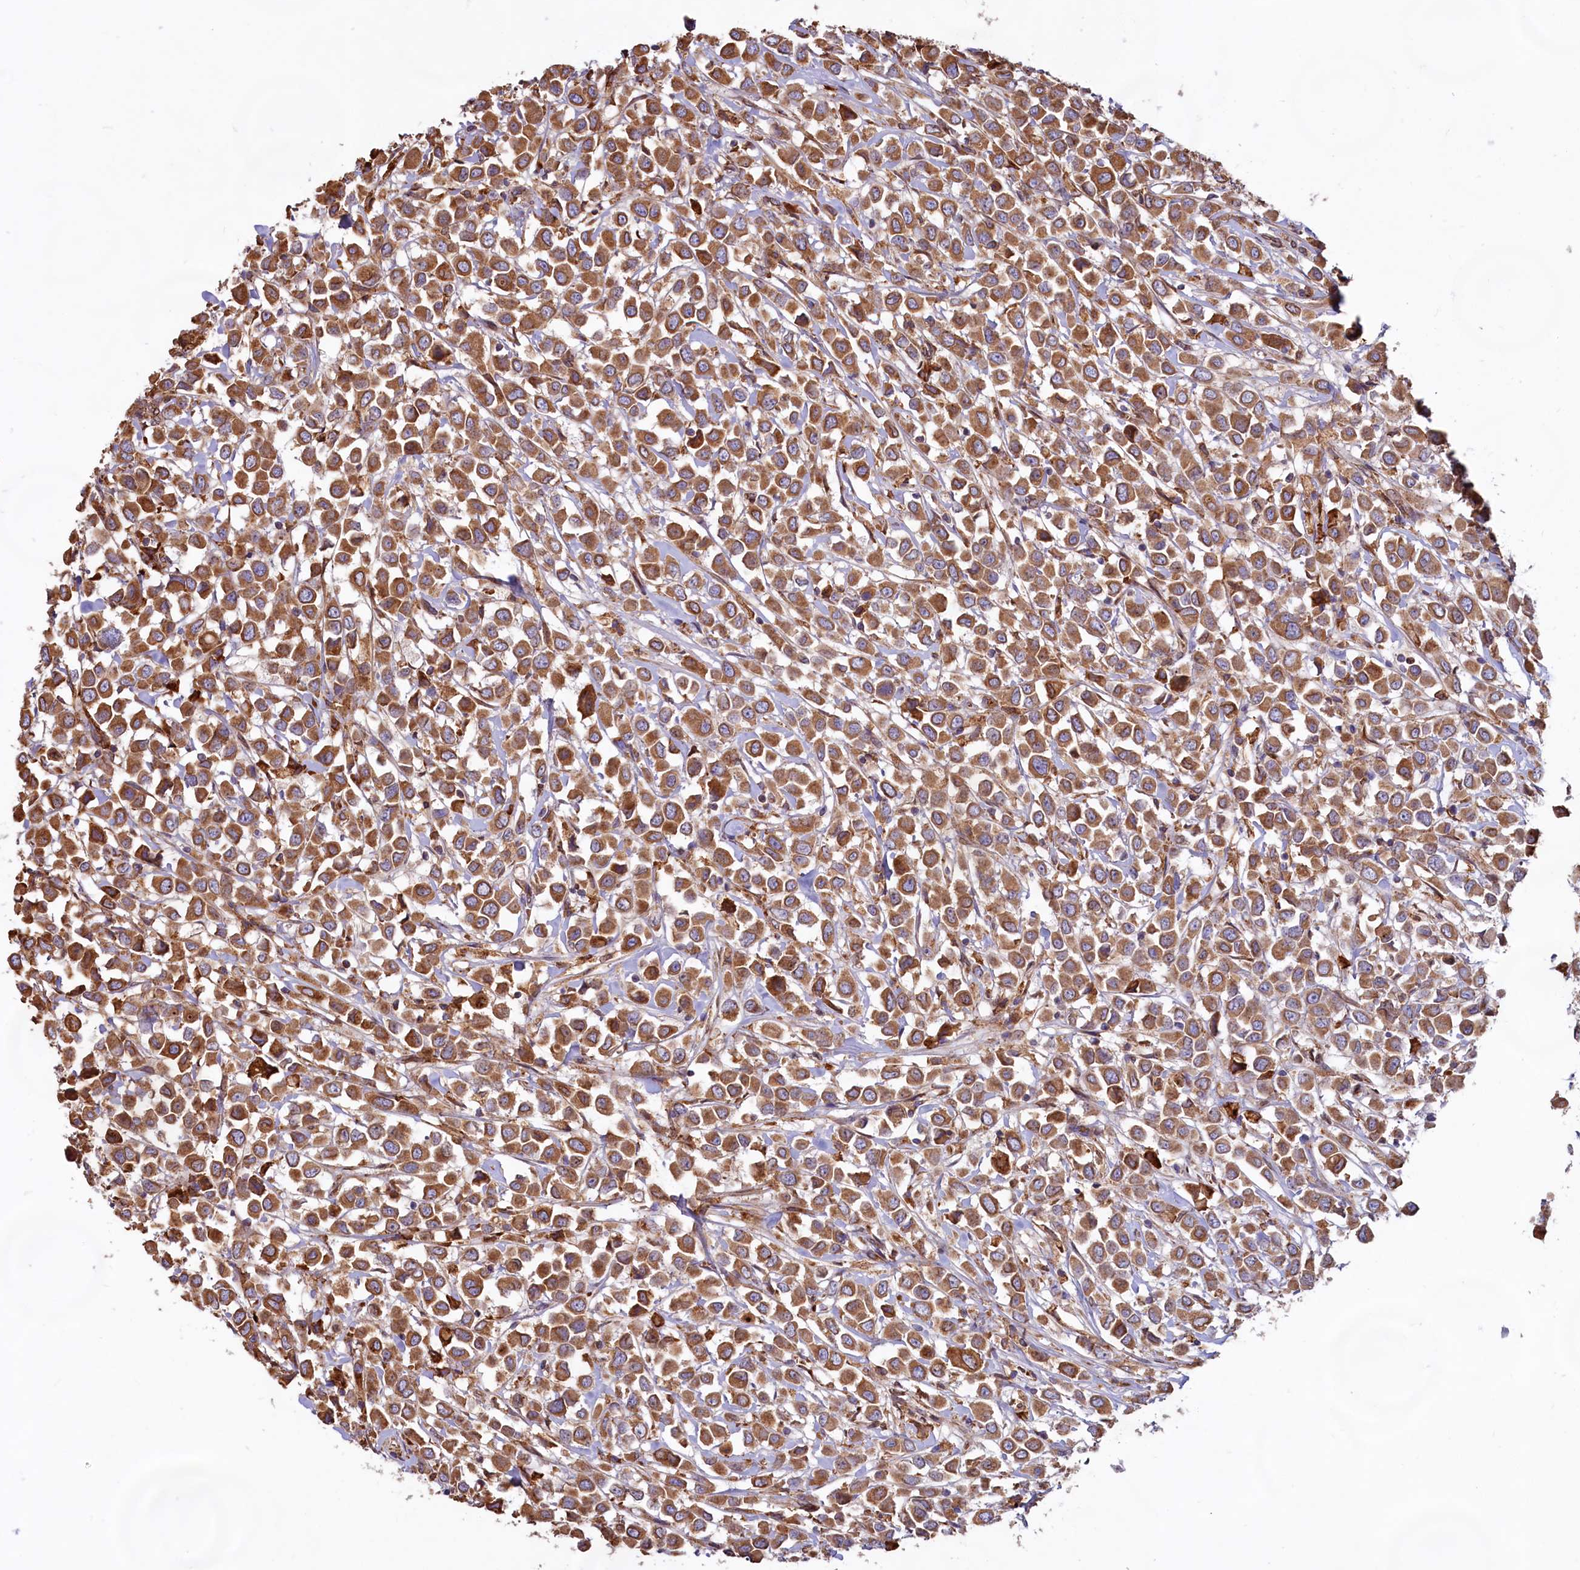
{"staining": {"intensity": "strong", "quantity": ">75%", "location": "cytoplasmic/membranous"}, "tissue": "breast cancer", "cell_type": "Tumor cells", "image_type": "cancer", "snomed": [{"axis": "morphology", "description": "Duct carcinoma"}, {"axis": "topography", "description": "Breast"}], "caption": "A brown stain shows strong cytoplasmic/membranous expression of a protein in breast cancer tumor cells.", "gene": "TBC1D19", "patient": {"sex": "female", "age": 61}}